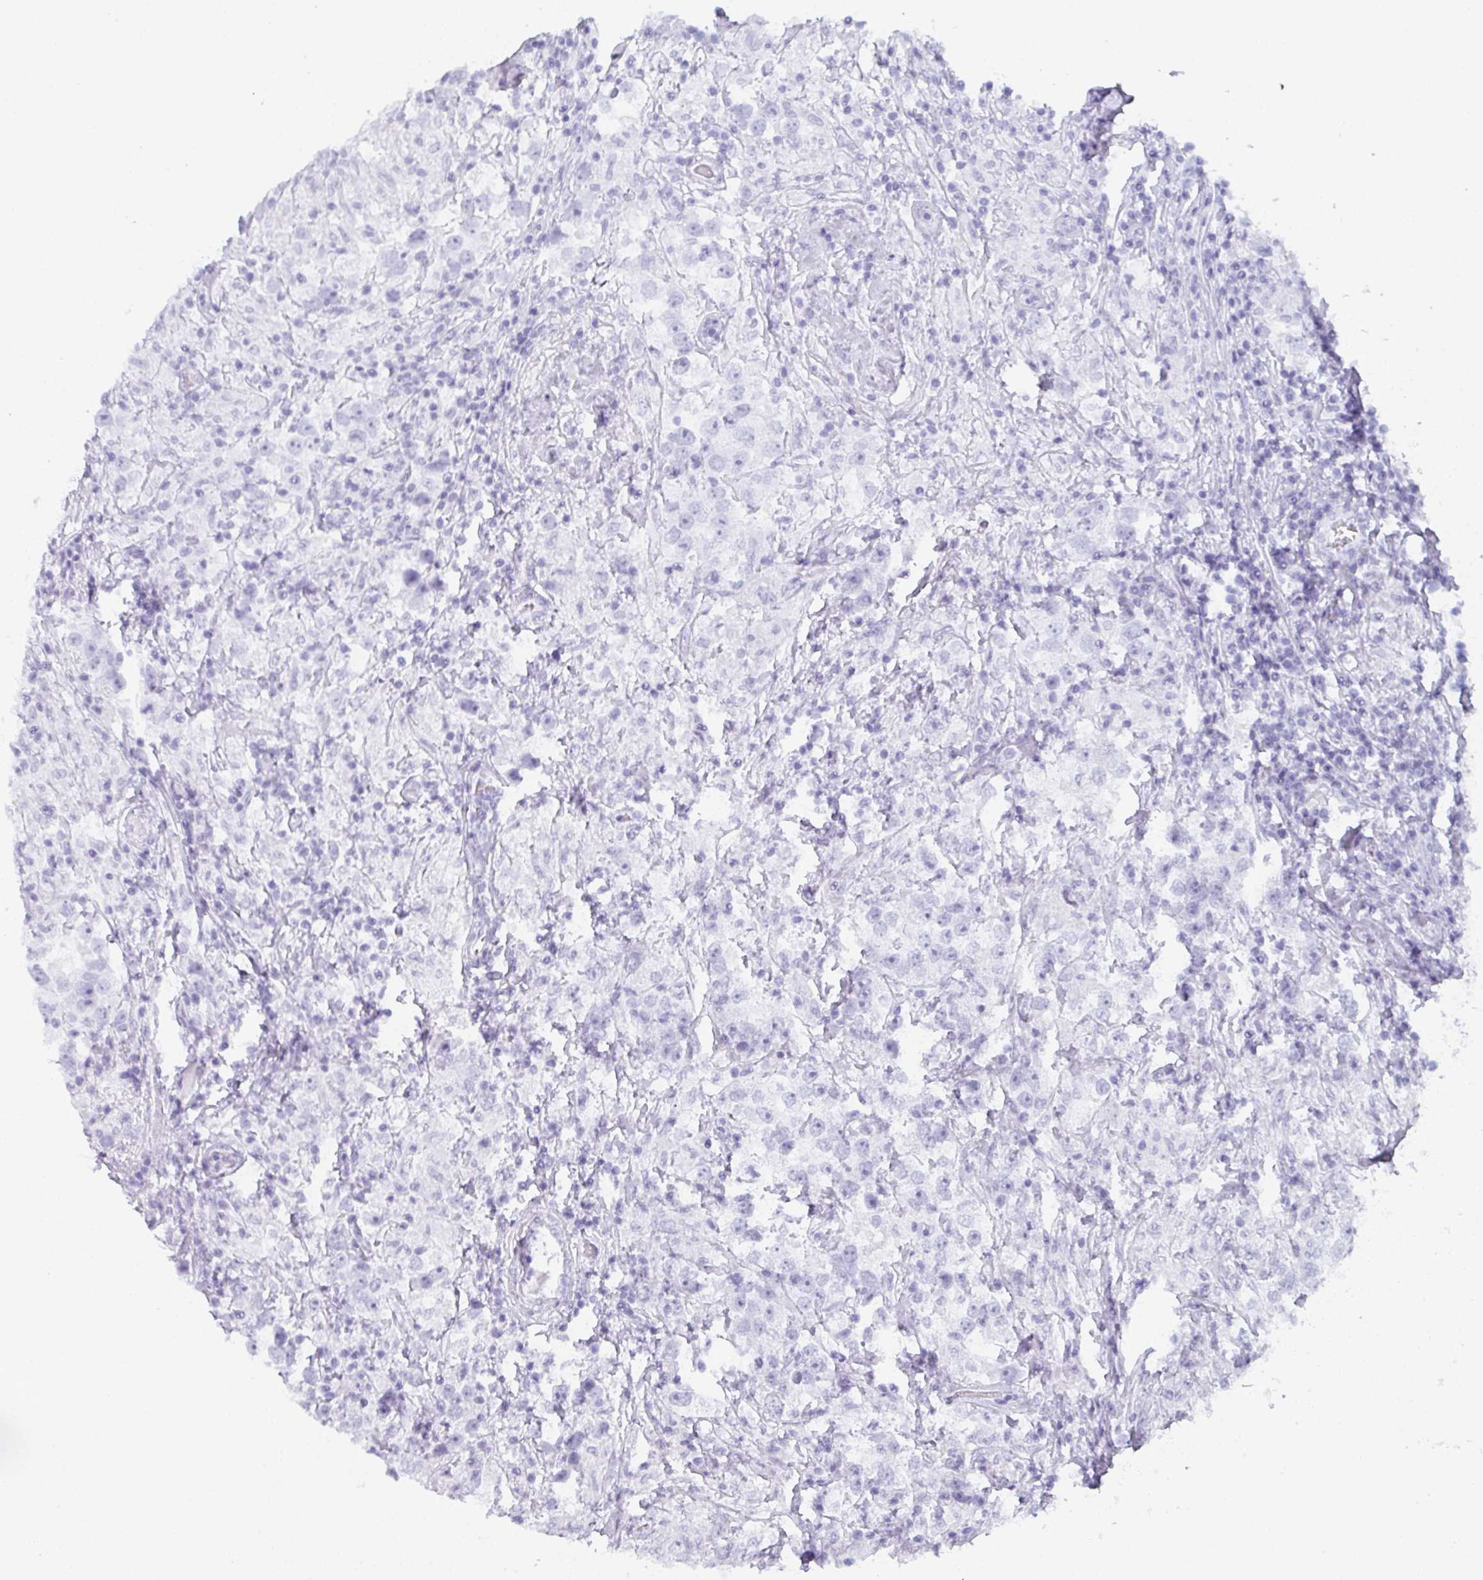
{"staining": {"intensity": "negative", "quantity": "none", "location": "none"}, "tissue": "testis cancer", "cell_type": "Tumor cells", "image_type": "cancer", "snomed": [{"axis": "morphology", "description": "Seminoma, NOS"}, {"axis": "topography", "description": "Testis"}], "caption": "Tumor cells show no significant protein staining in testis cancer (seminoma).", "gene": "PYCR3", "patient": {"sex": "male", "age": 46}}